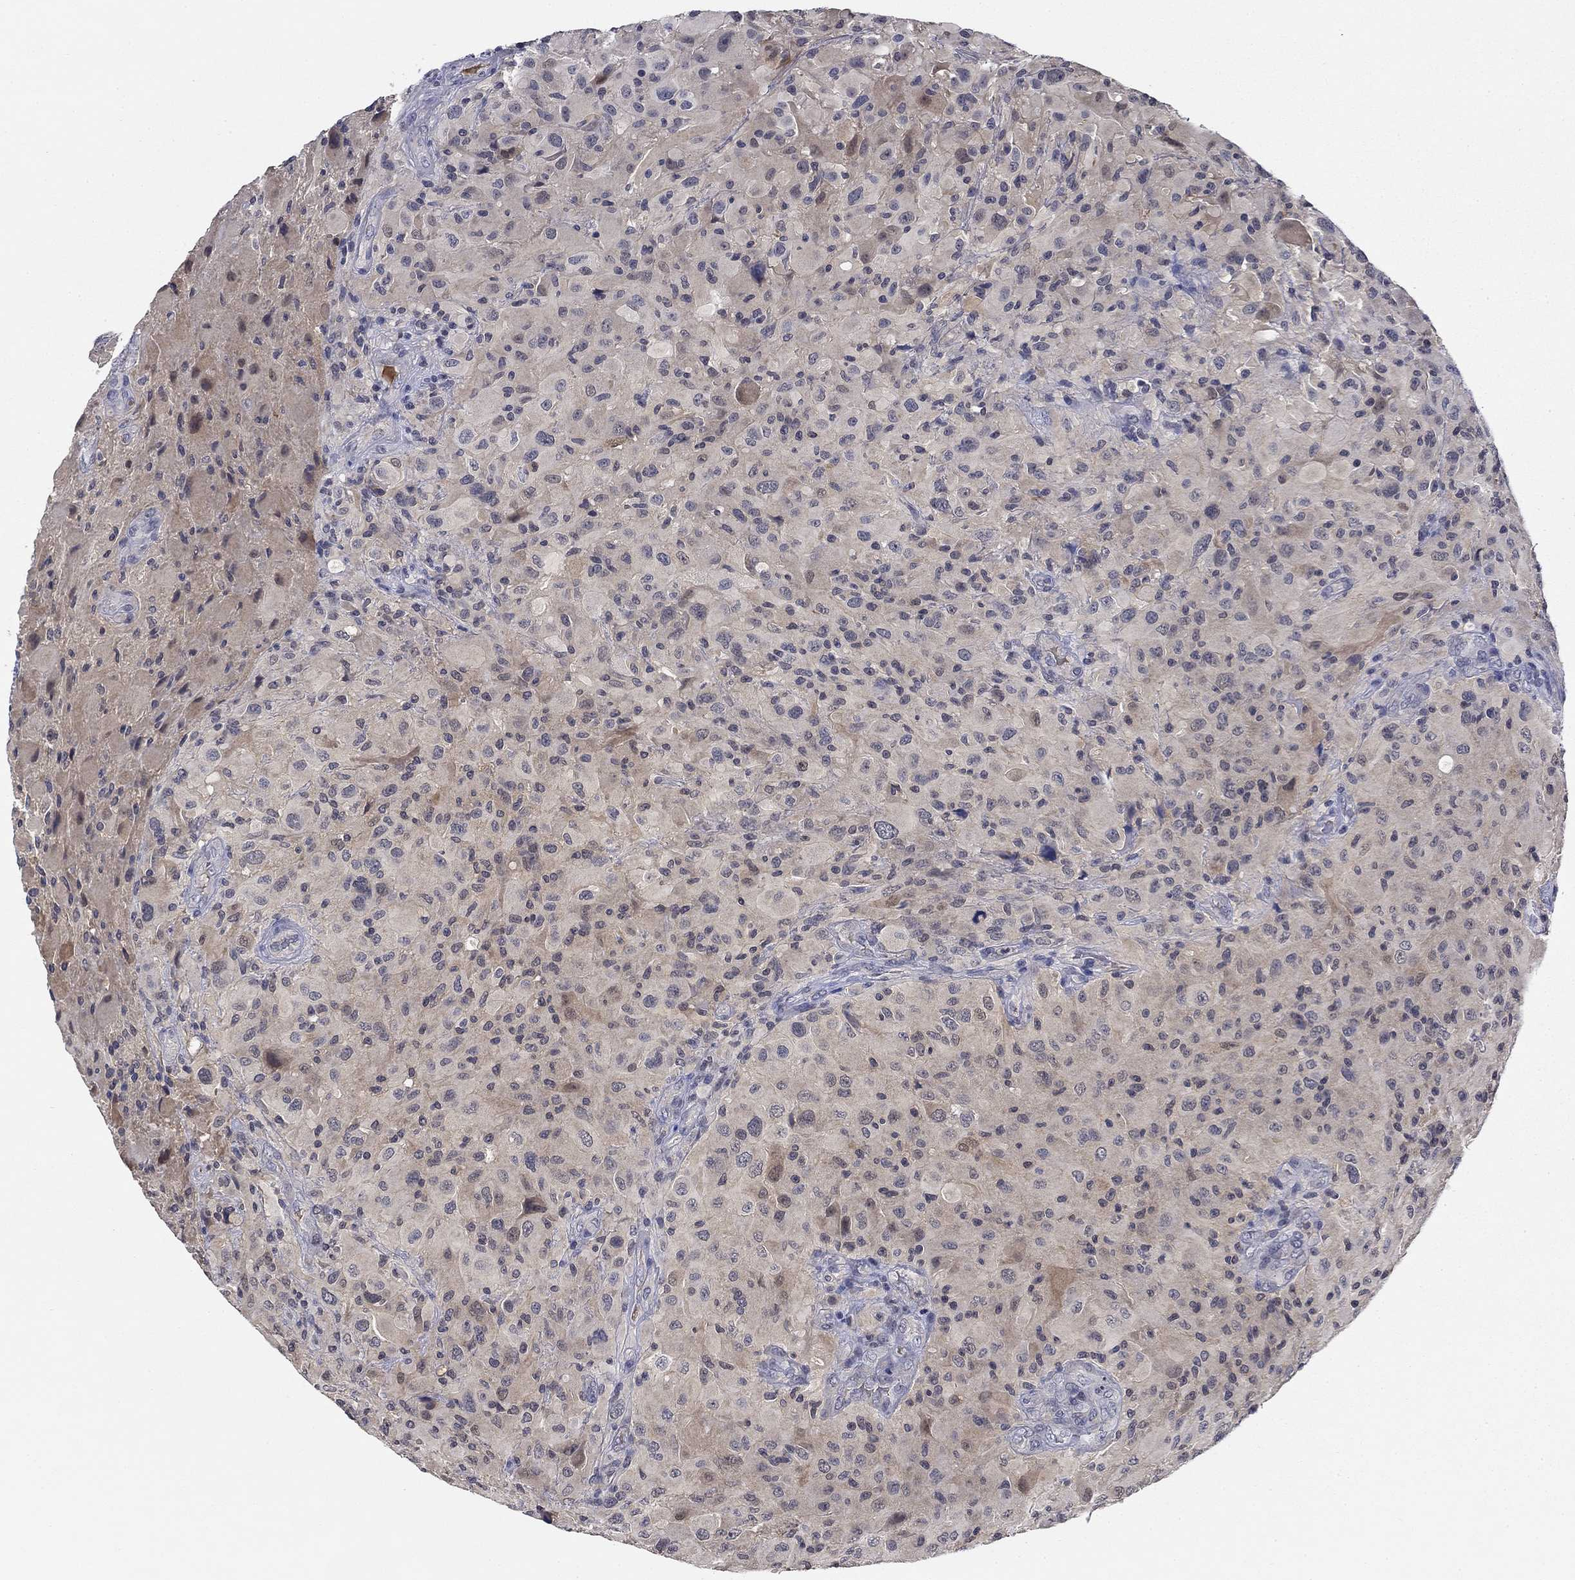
{"staining": {"intensity": "negative", "quantity": "none", "location": "none"}, "tissue": "glioma", "cell_type": "Tumor cells", "image_type": "cancer", "snomed": [{"axis": "morphology", "description": "Glioma, malignant, High grade"}, {"axis": "topography", "description": "Cerebral cortex"}], "caption": "Tumor cells are negative for brown protein staining in malignant glioma (high-grade).", "gene": "DDTL", "patient": {"sex": "male", "age": 35}}